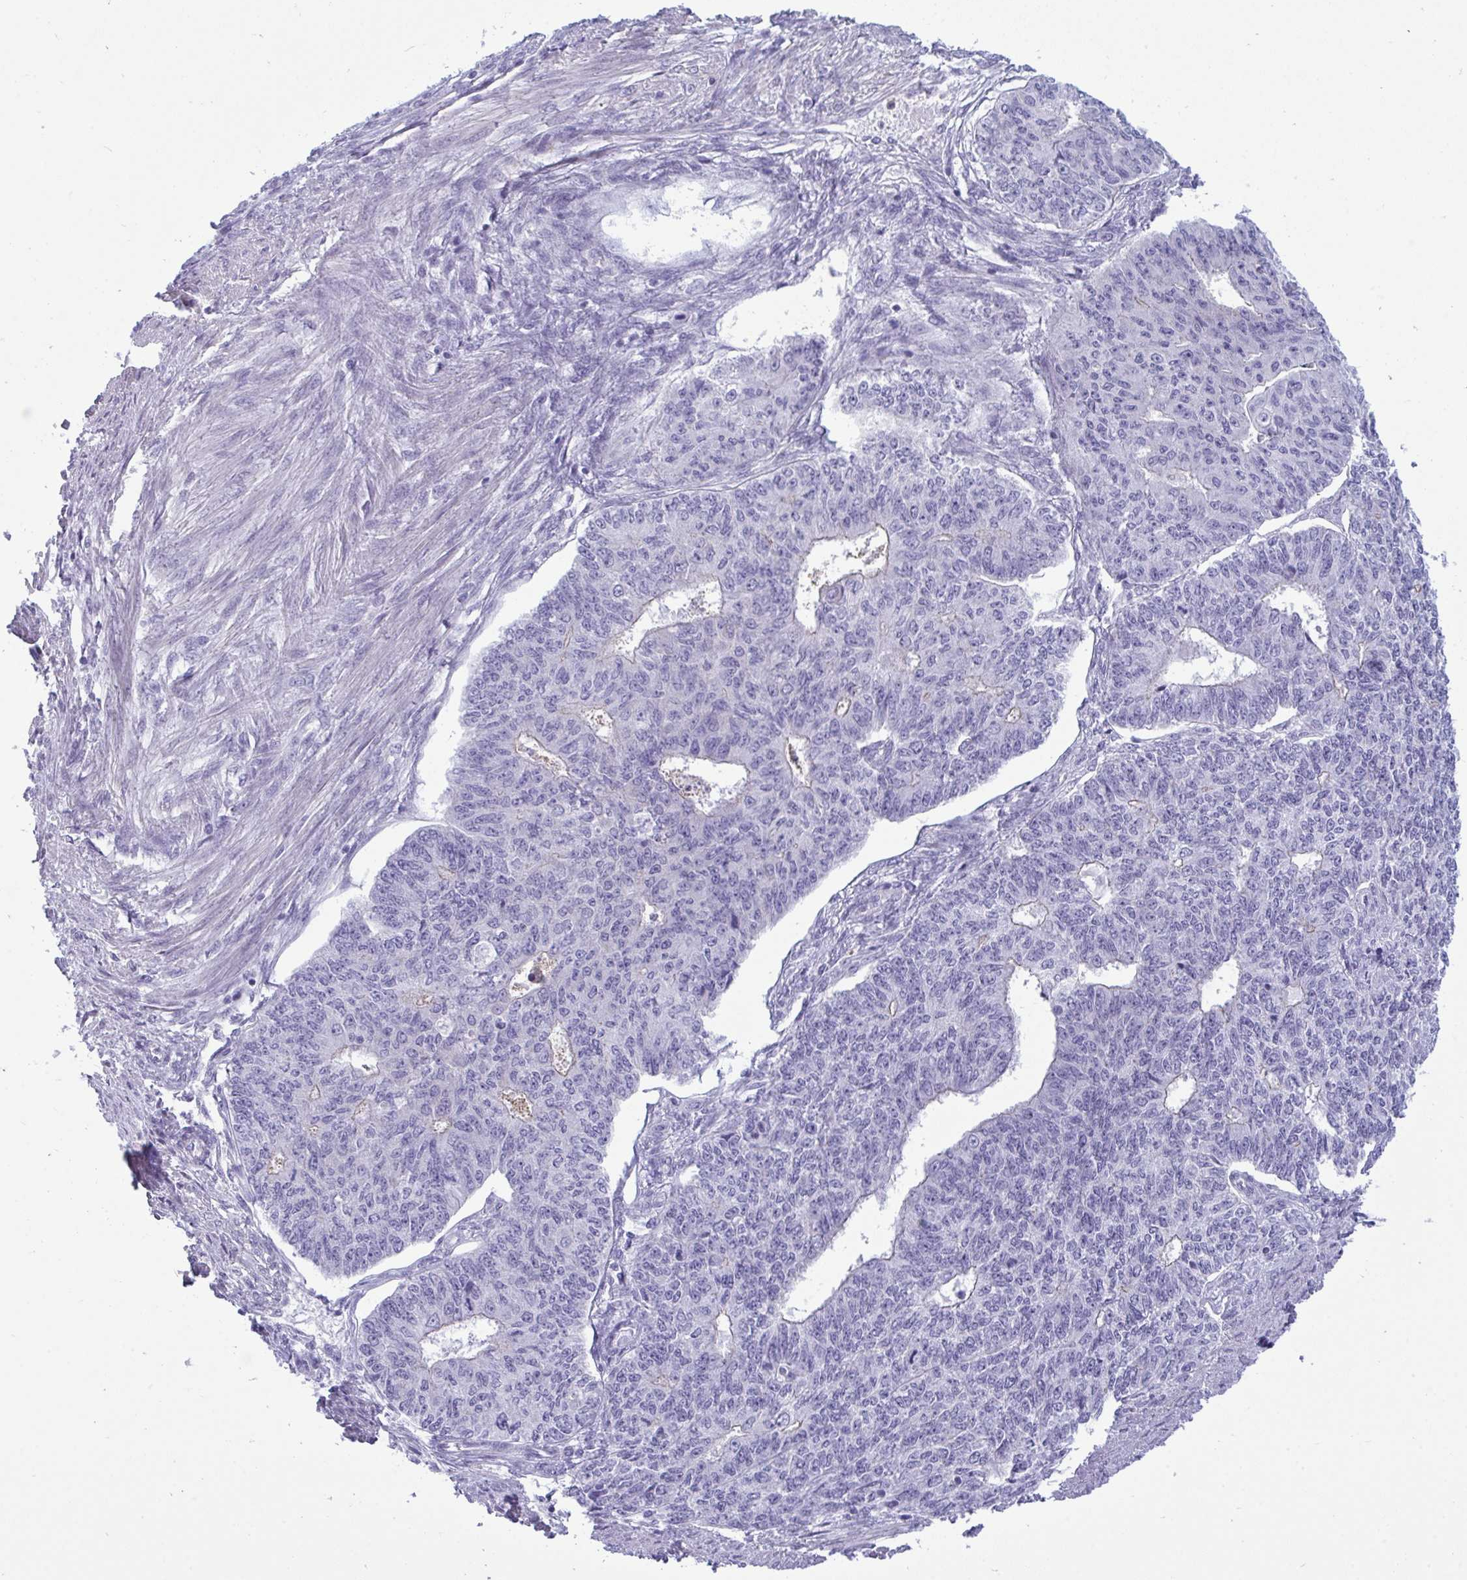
{"staining": {"intensity": "negative", "quantity": "none", "location": "none"}, "tissue": "endometrial cancer", "cell_type": "Tumor cells", "image_type": "cancer", "snomed": [{"axis": "morphology", "description": "Adenocarcinoma, NOS"}, {"axis": "topography", "description": "Endometrium"}], "caption": "The IHC micrograph has no significant staining in tumor cells of endometrial cancer (adenocarcinoma) tissue. The staining is performed using DAB (3,3'-diaminobenzidine) brown chromogen with nuclei counter-stained in using hematoxylin.", "gene": "MYH10", "patient": {"sex": "female", "age": 32}}